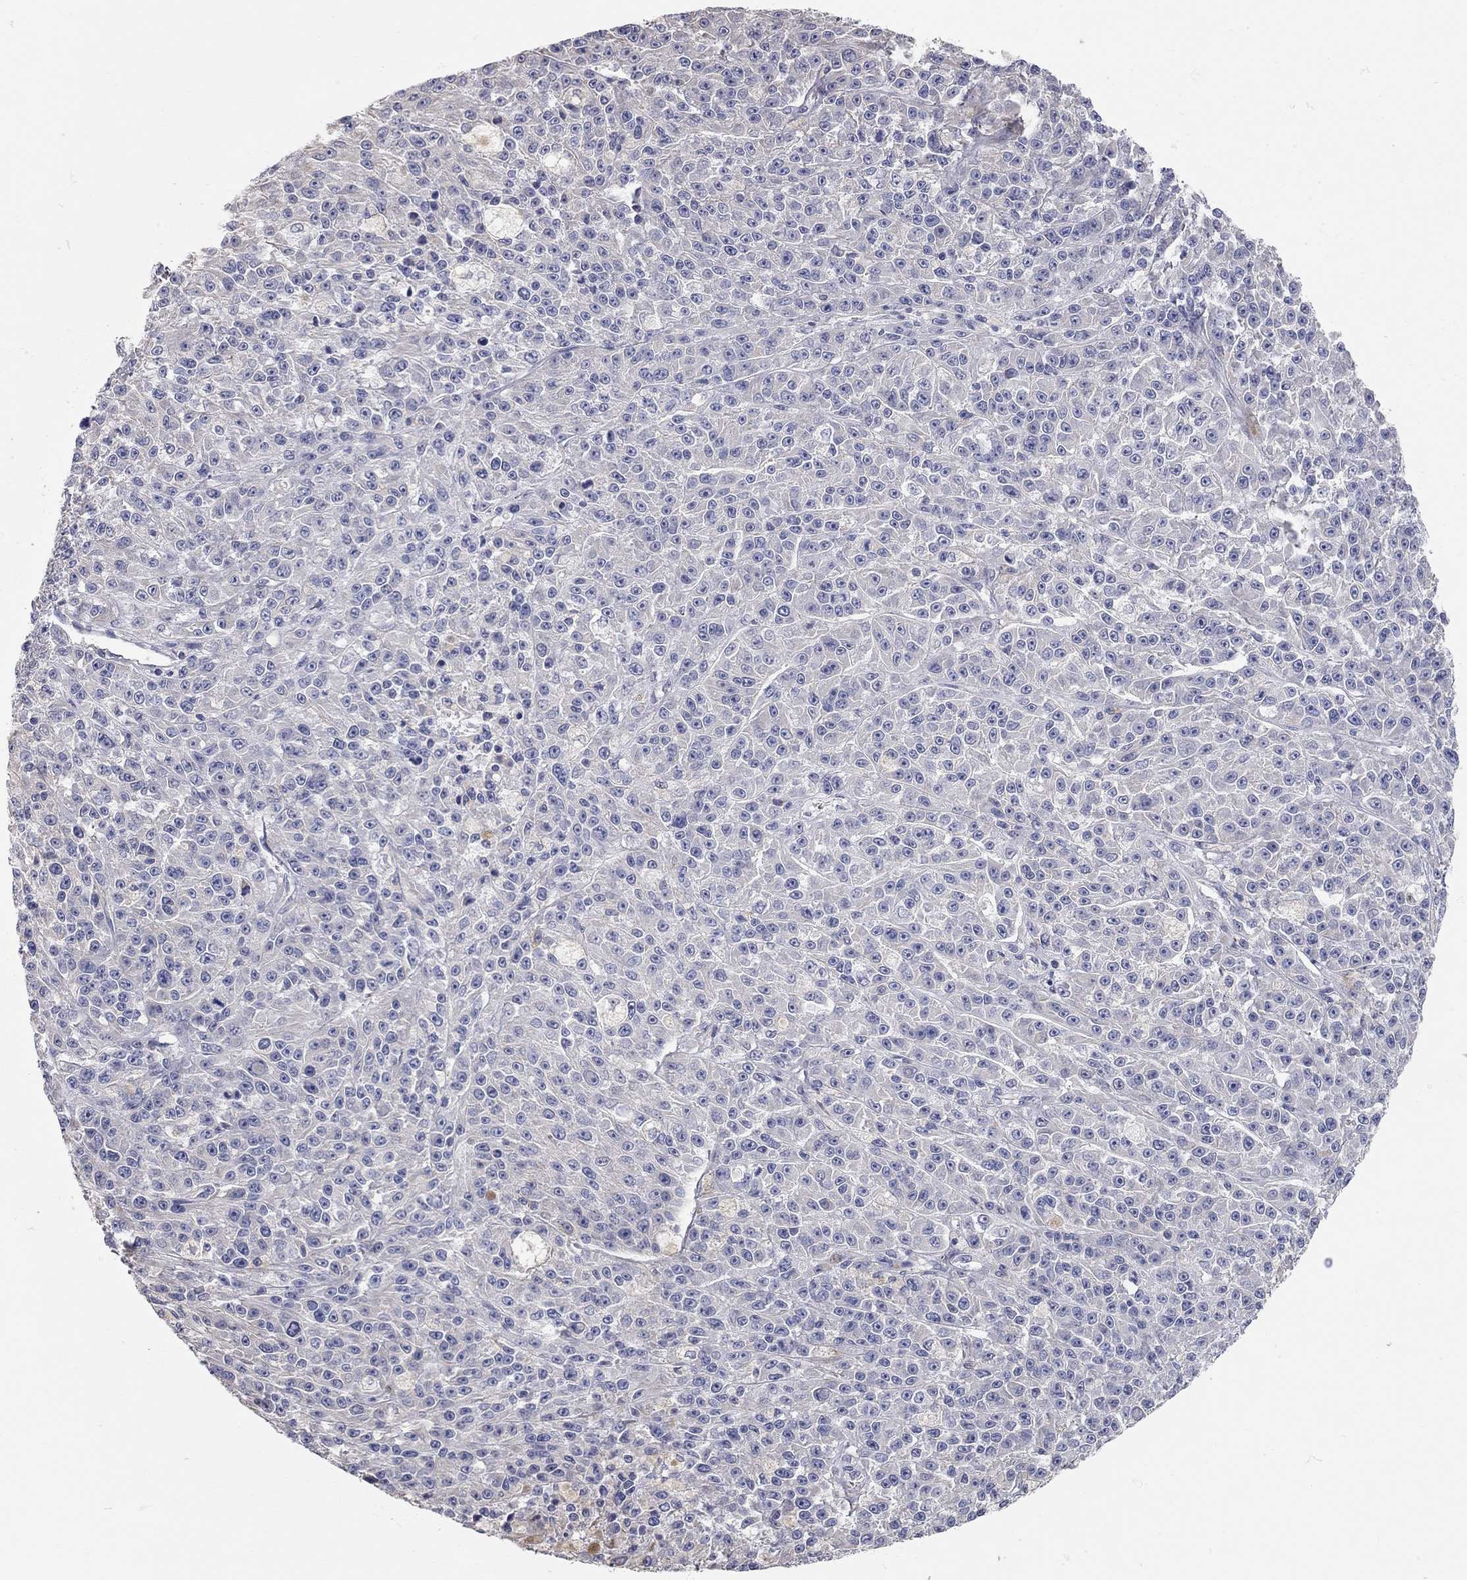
{"staining": {"intensity": "negative", "quantity": "none", "location": "none"}, "tissue": "melanoma", "cell_type": "Tumor cells", "image_type": "cancer", "snomed": [{"axis": "morphology", "description": "Malignant melanoma, NOS"}, {"axis": "topography", "description": "Skin"}], "caption": "Immunohistochemical staining of human melanoma exhibits no significant expression in tumor cells.", "gene": "C10orf90", "patient": {"sex": "female", "age": 58}}